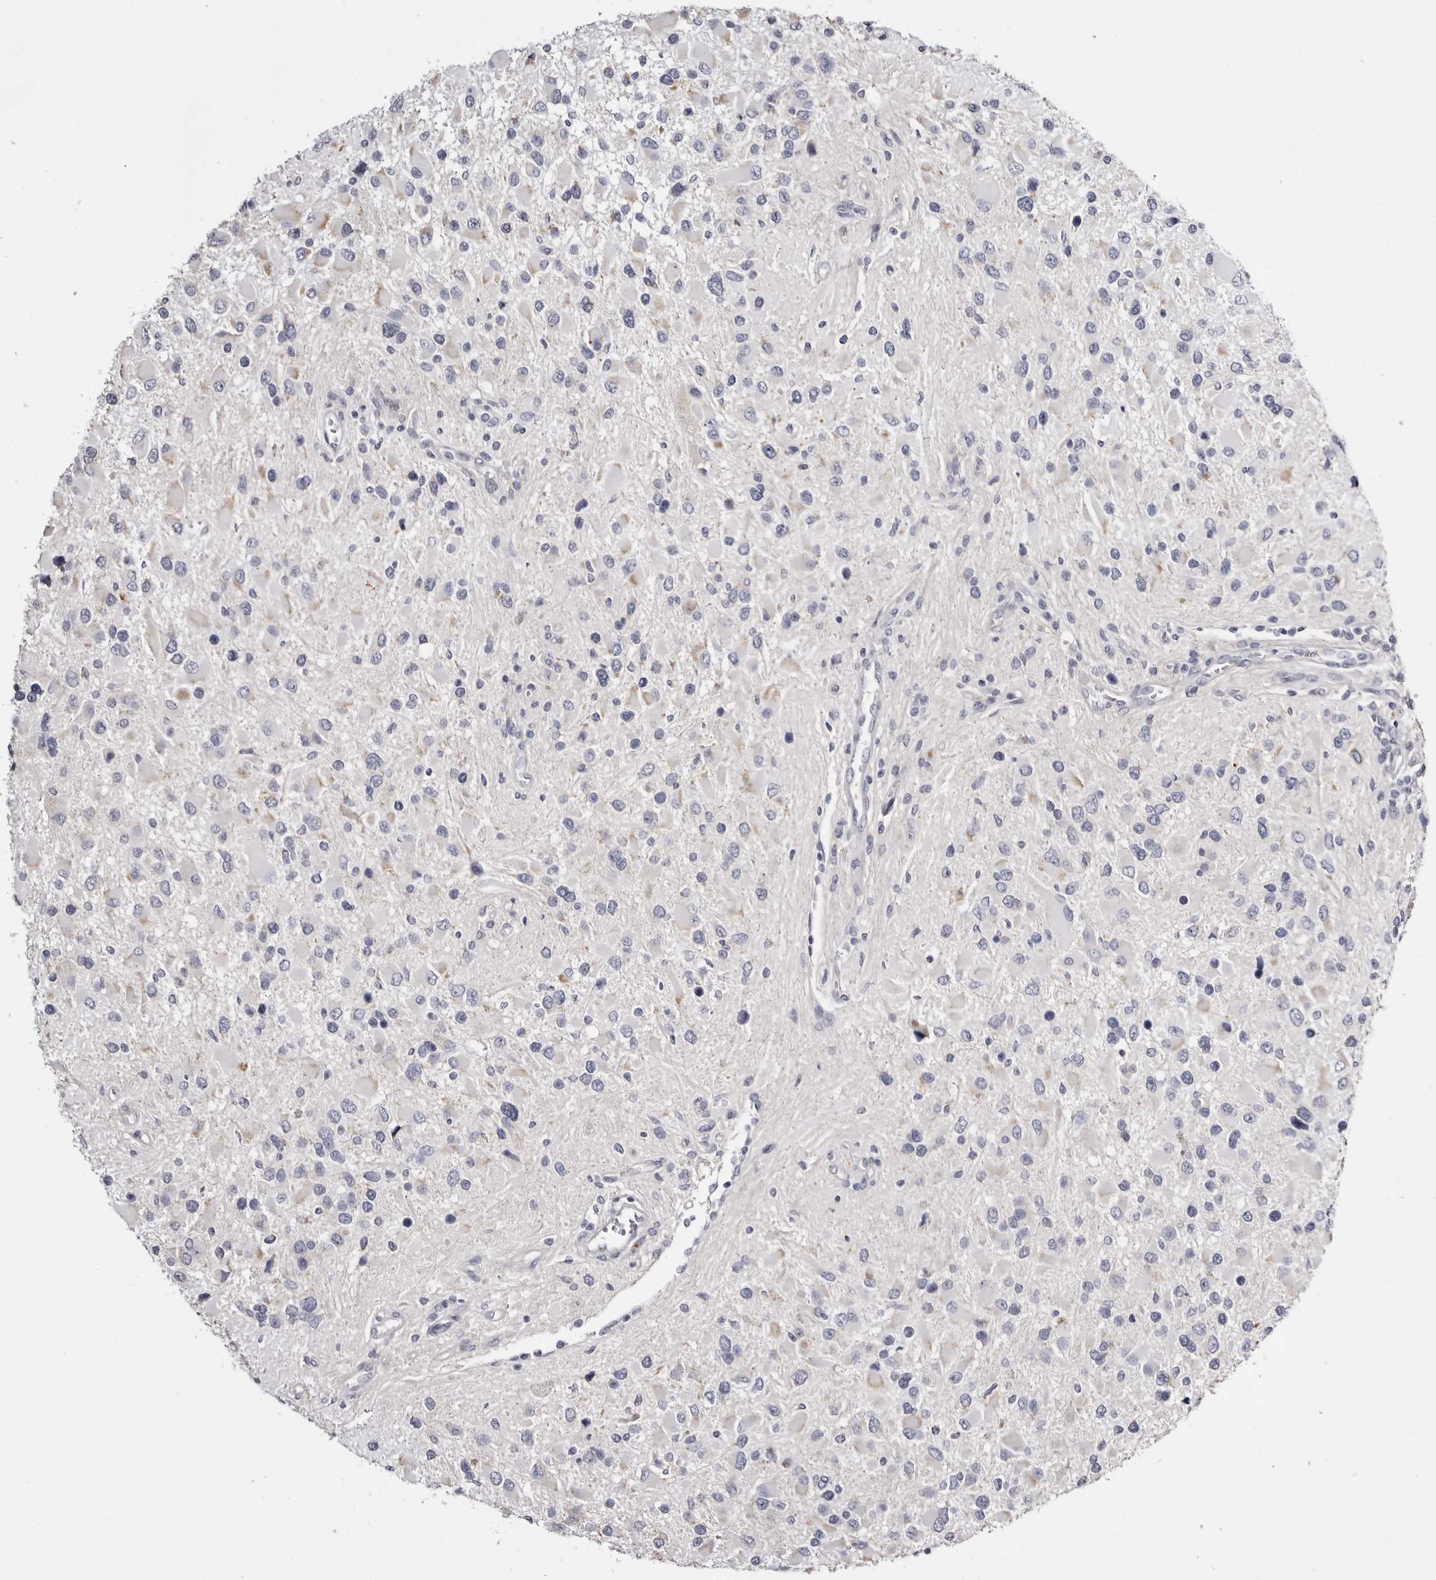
{"staining": {"intensity": "negative", "quantity": "none", "location": "none"}, "tissue": "glioma", "cell_type": "Tumor cells", "image_type": "cancer", "snomed": [{"axis": "morphology", "description": "Glioma, malignant, High grade"}, {"axis": "topography", "description": "Brain"}], "caption": "This is a photomicrograph of immunohistochemistry staining of glioma, which shows no staining in tumor cells.", "gene": "CASQ1", "patient": {"sex": "male", "age": 53}}